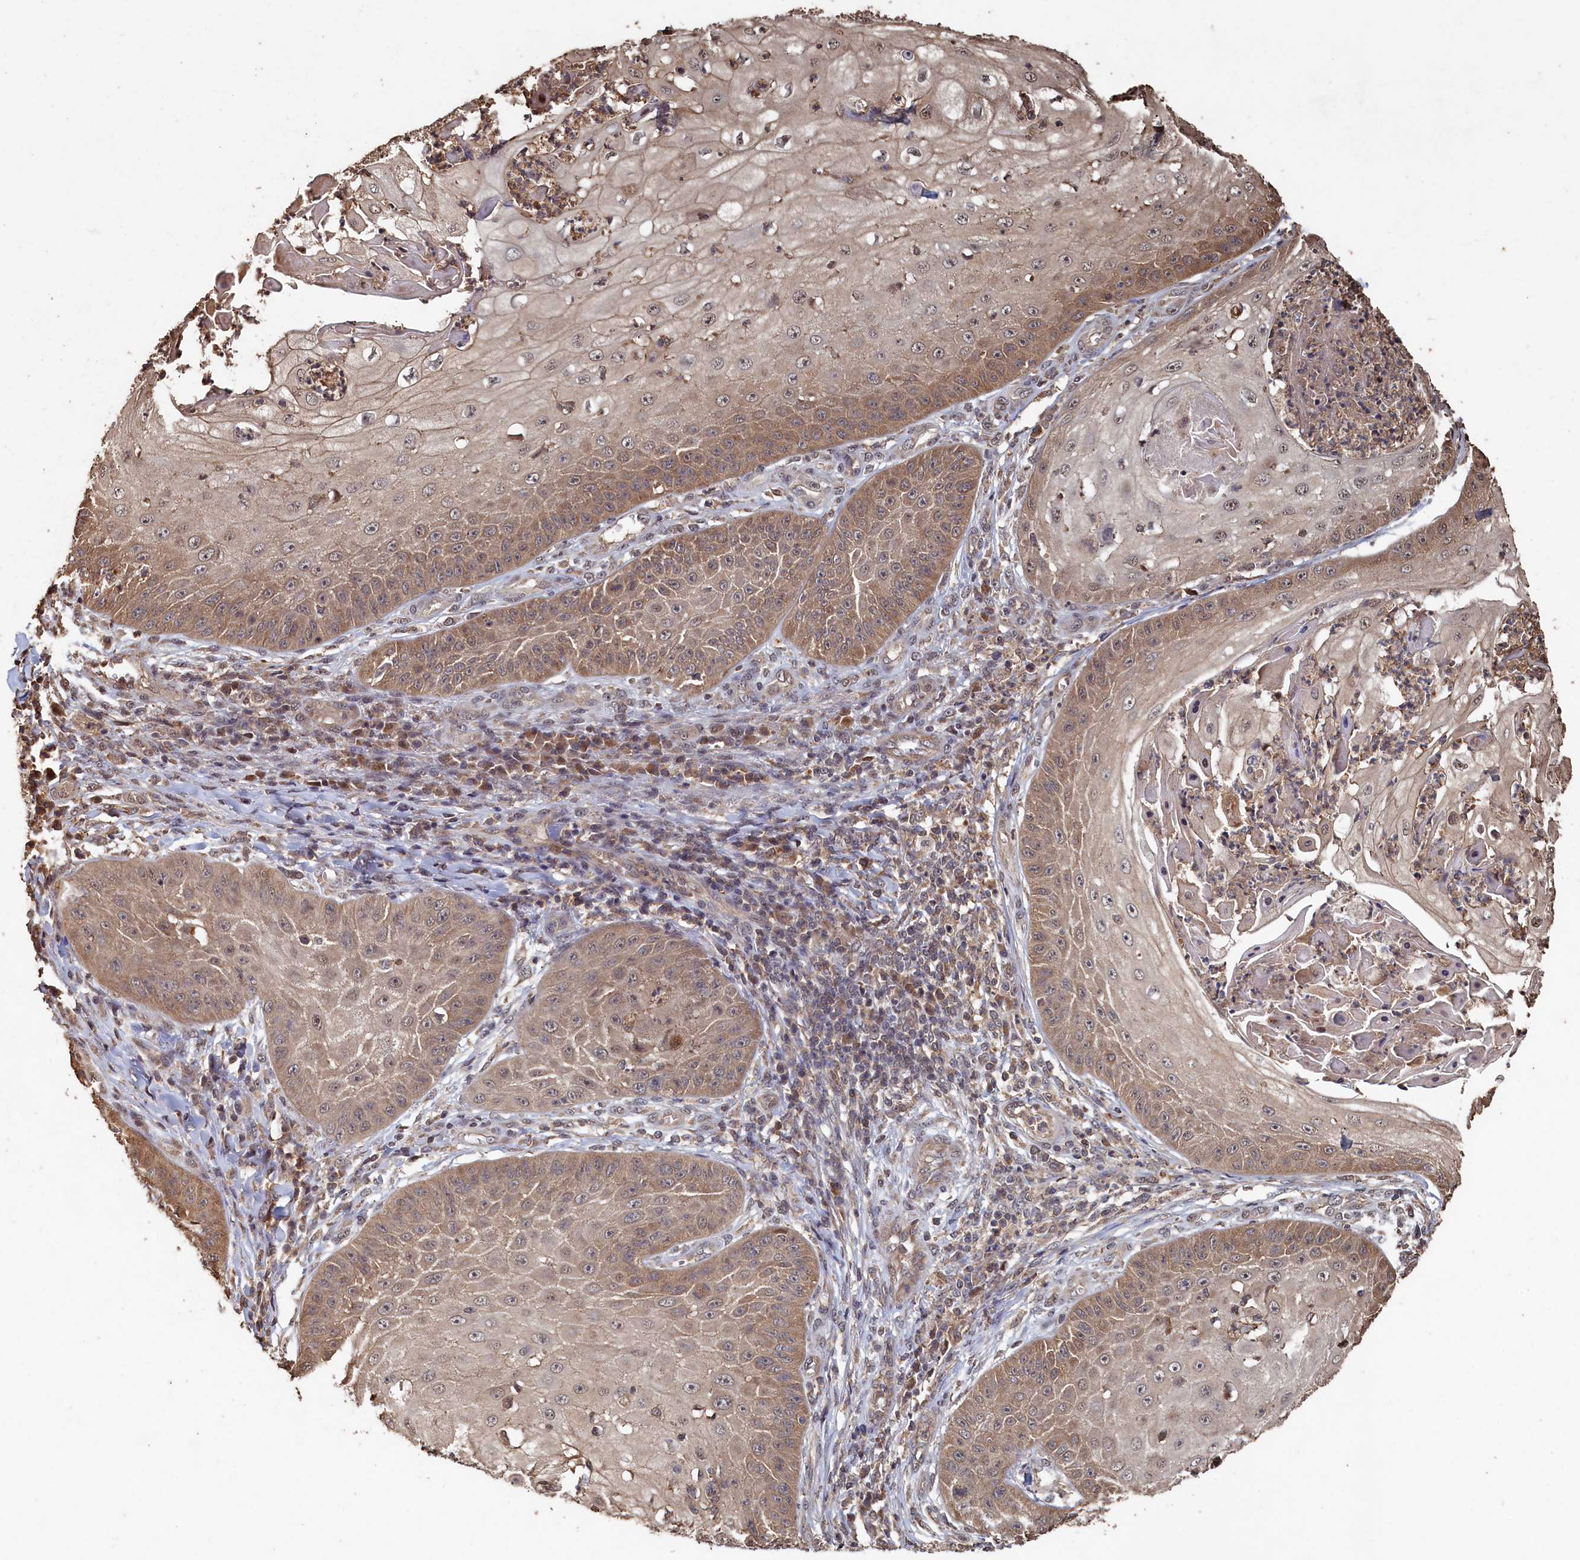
{"staining": {"intensity": "weak", "quantity": ">75%", "location": "cytoplasmic/membranous"}, "tissue": "skin cancer", "cell_type": "Tumor cells", "image_type": "cancer", "snomed": [{"axis": "morphology", "description": "Squamous cell carcinoma, NOS"}, {"axis": "topography", "description": "Skin"}], "caption": "A histopathology image of human squamous cell carcinoma (skin) stained for a protein reveals weak cytoplasmic/membranous brown staining in tumor cells. (Brightfield microscopy of DAB IHC at high magnification).", "gene": "PIGN", "patient": {"sex": "male", "age": 70}}